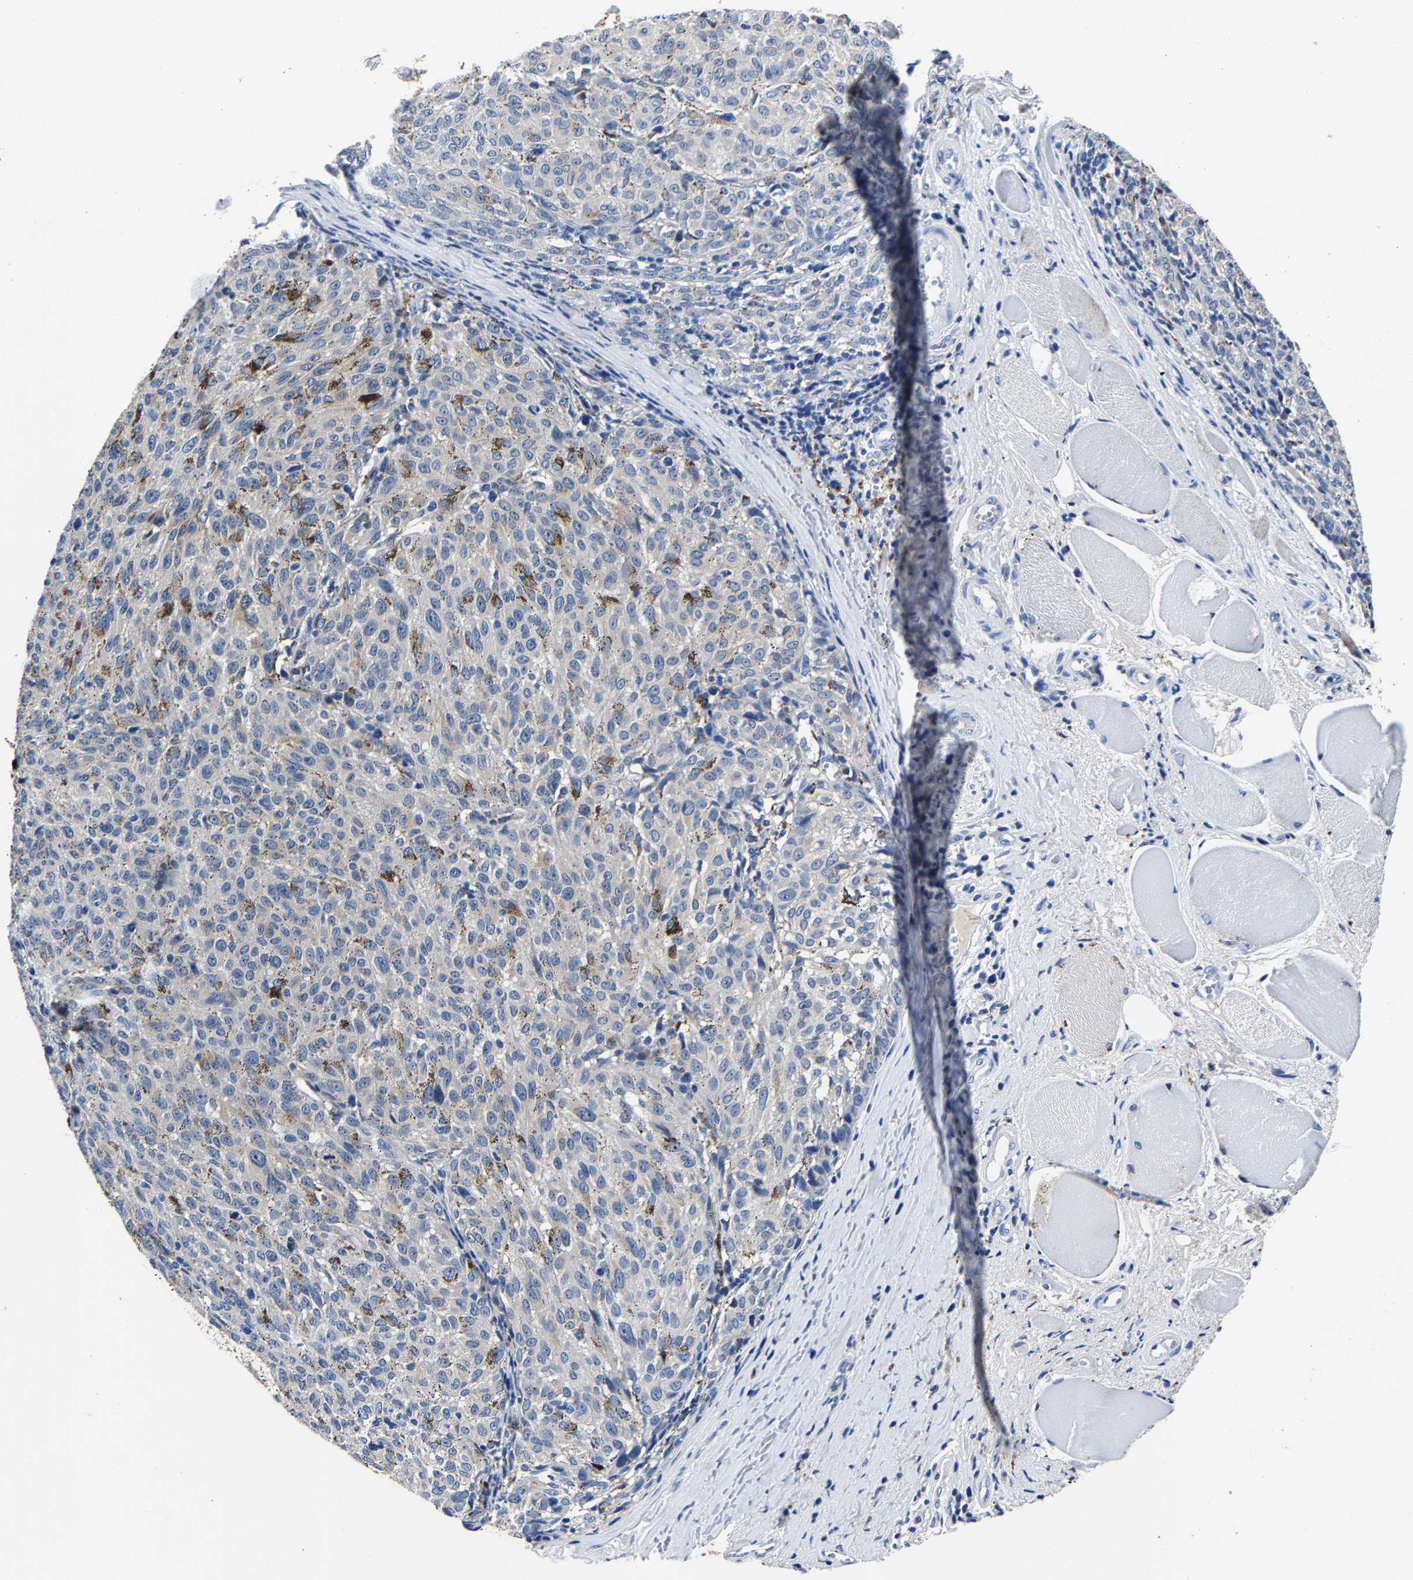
{"staining": {"intensity": "weak", "quantity": "<25%", "location": "cytoplasmic/membranous"}, "tissue": "melanoma", "cell_type": "Tumor cells", "image_type": "cancer", "snomed": [{"axis": "morphology", "description": "Malignant melanoma, NOS"}, {"axis": "topography", "description": "Skin"}], "caption": "IHC of melanoma reveals no staining in tumor cells. (Stains: DAB (3,3'-diaminobenzidine) IHC with hematoxylin counter stain, Microscopy: brightfield microscopy at high magnification).", "gene": "PSPH", "patient": {"sex": "female", "age": 72}}